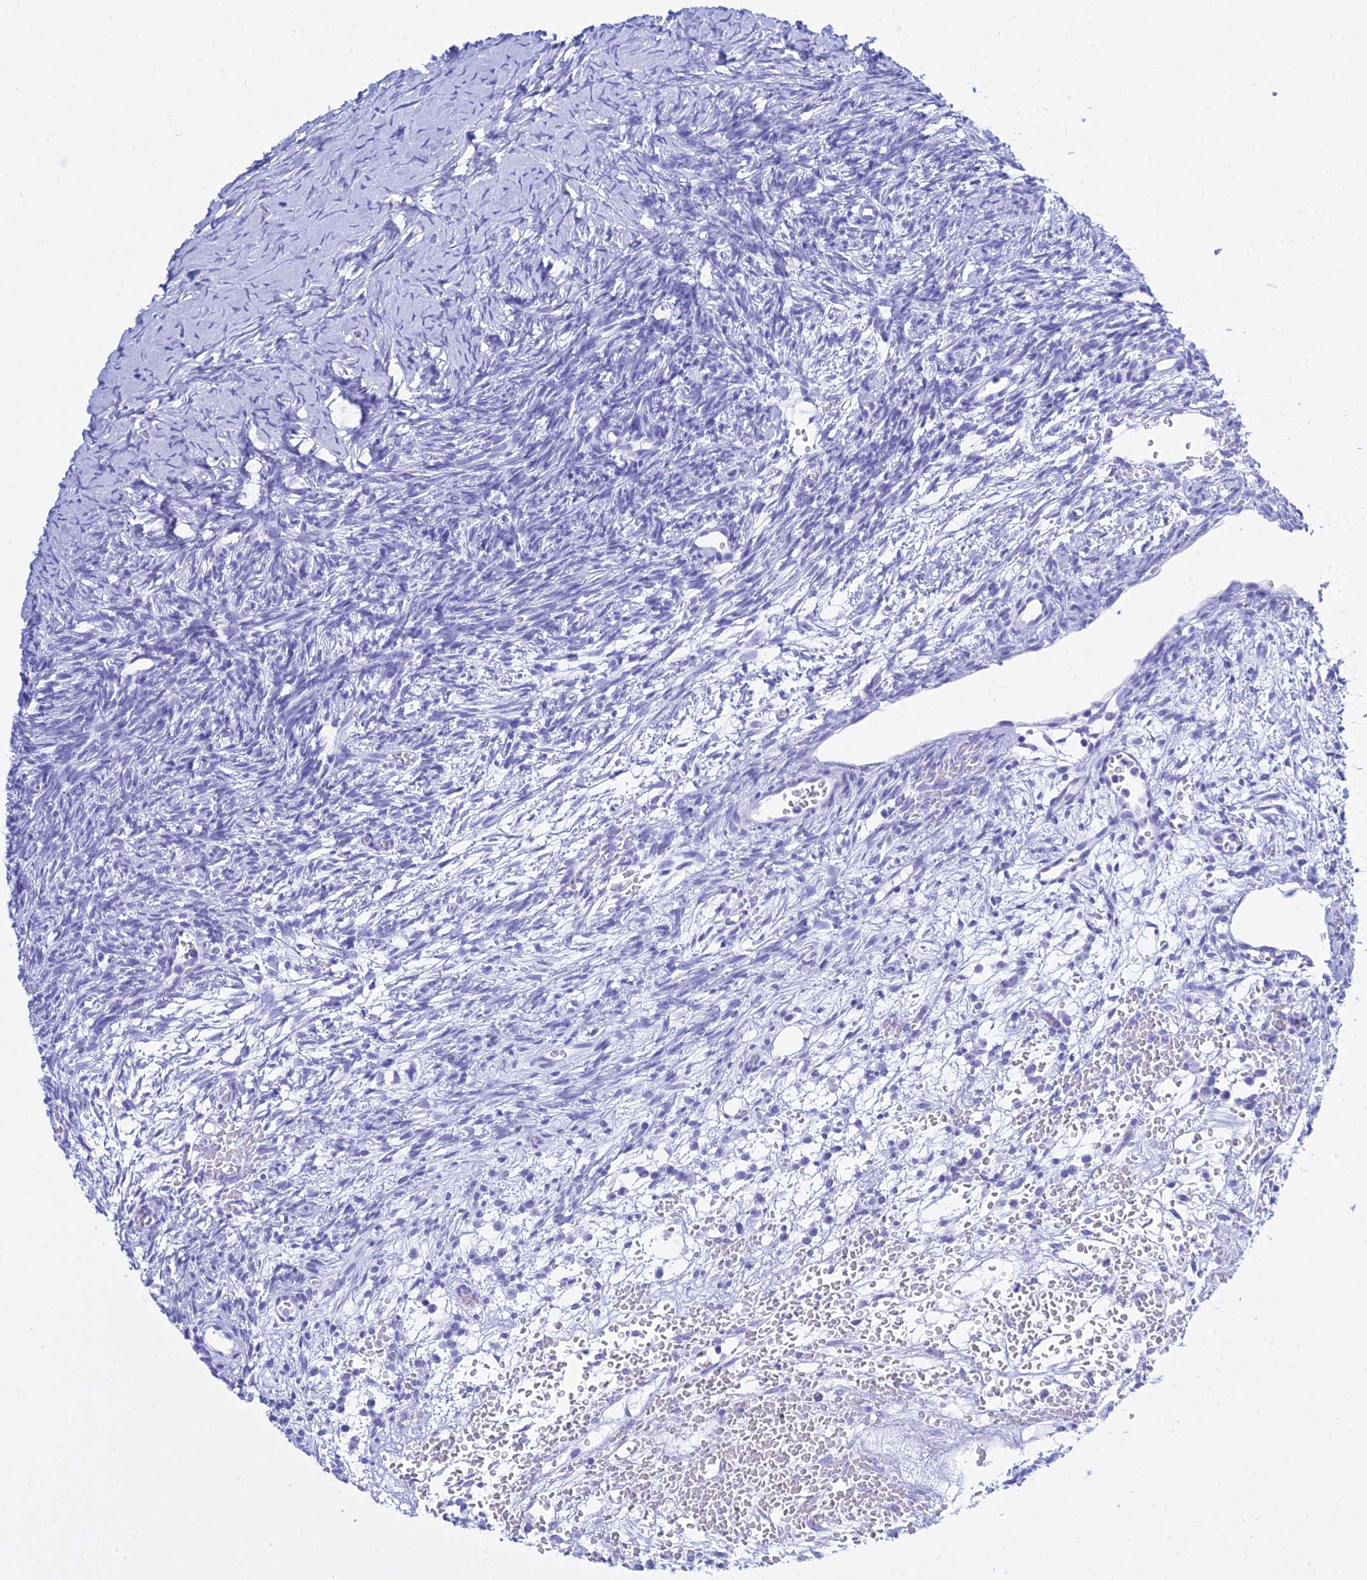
{"staining": {"intensity": "negative", "quantity": "none", "location": "none"}, "tissue": "ovary", "cell_type": "Ovarian stroma cells", "image_type": "normal", "snomed": [{"axis": "morphology", "description": "Normal tissue, NOS"}, {"axis": "topography", "description": "Ovary"}], "caption": "A high-resolution micrograph shows IHC staining of normal ovary, which displays no significant expression in ovarian stroma cells.", "gene": "PATE4", "patient": {"sex": "female", "age": 39}}